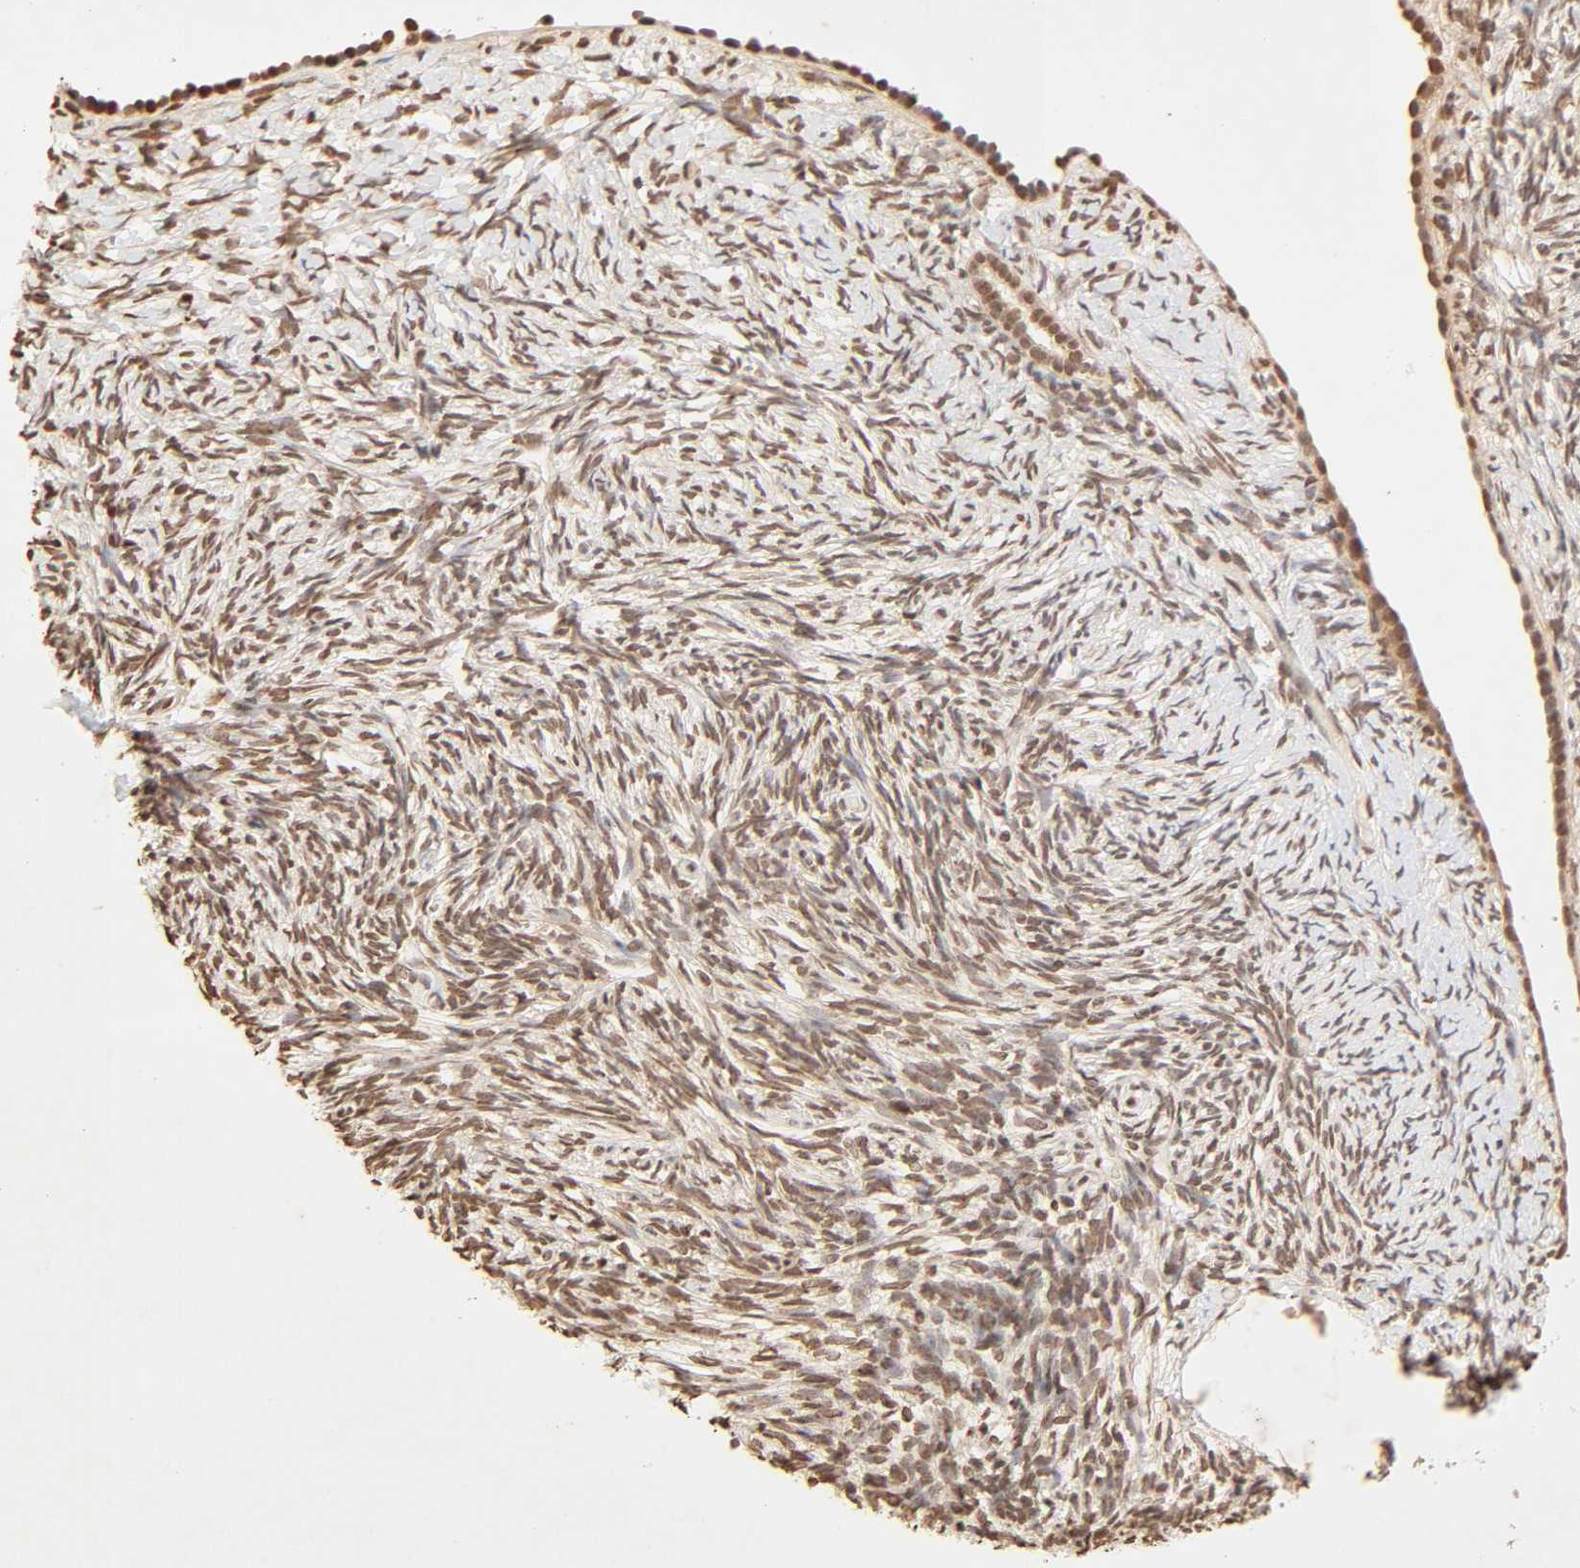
{"staining": {"intensity": "moderate", "quantity": ">75%", "location": "cytoplasmic/membranous,nuclear"}, "tissue": "ovary", "cell_type": "Ovarian stroma cells", "image_type": "normal", "snomed": [{"axis": "morphology", "description": "Normal tissue, NOS"}, {"axis": "topography", "description": "Ovary"}], "caption": "Immunohistochemistry (IHC) photomicrograph of benign ovary: human ovary stained using immunohistochemistry (IHC) reveals medium levels of moderate protein expression localized specifically in the cytoplasmic/membranous,nuclear of ovarian stroma cells, appearing as a cytoplasmic/membranous,nuclear brown color.", "gene": "TBL1X", "patient": {"sex": "female", "age": 60}}